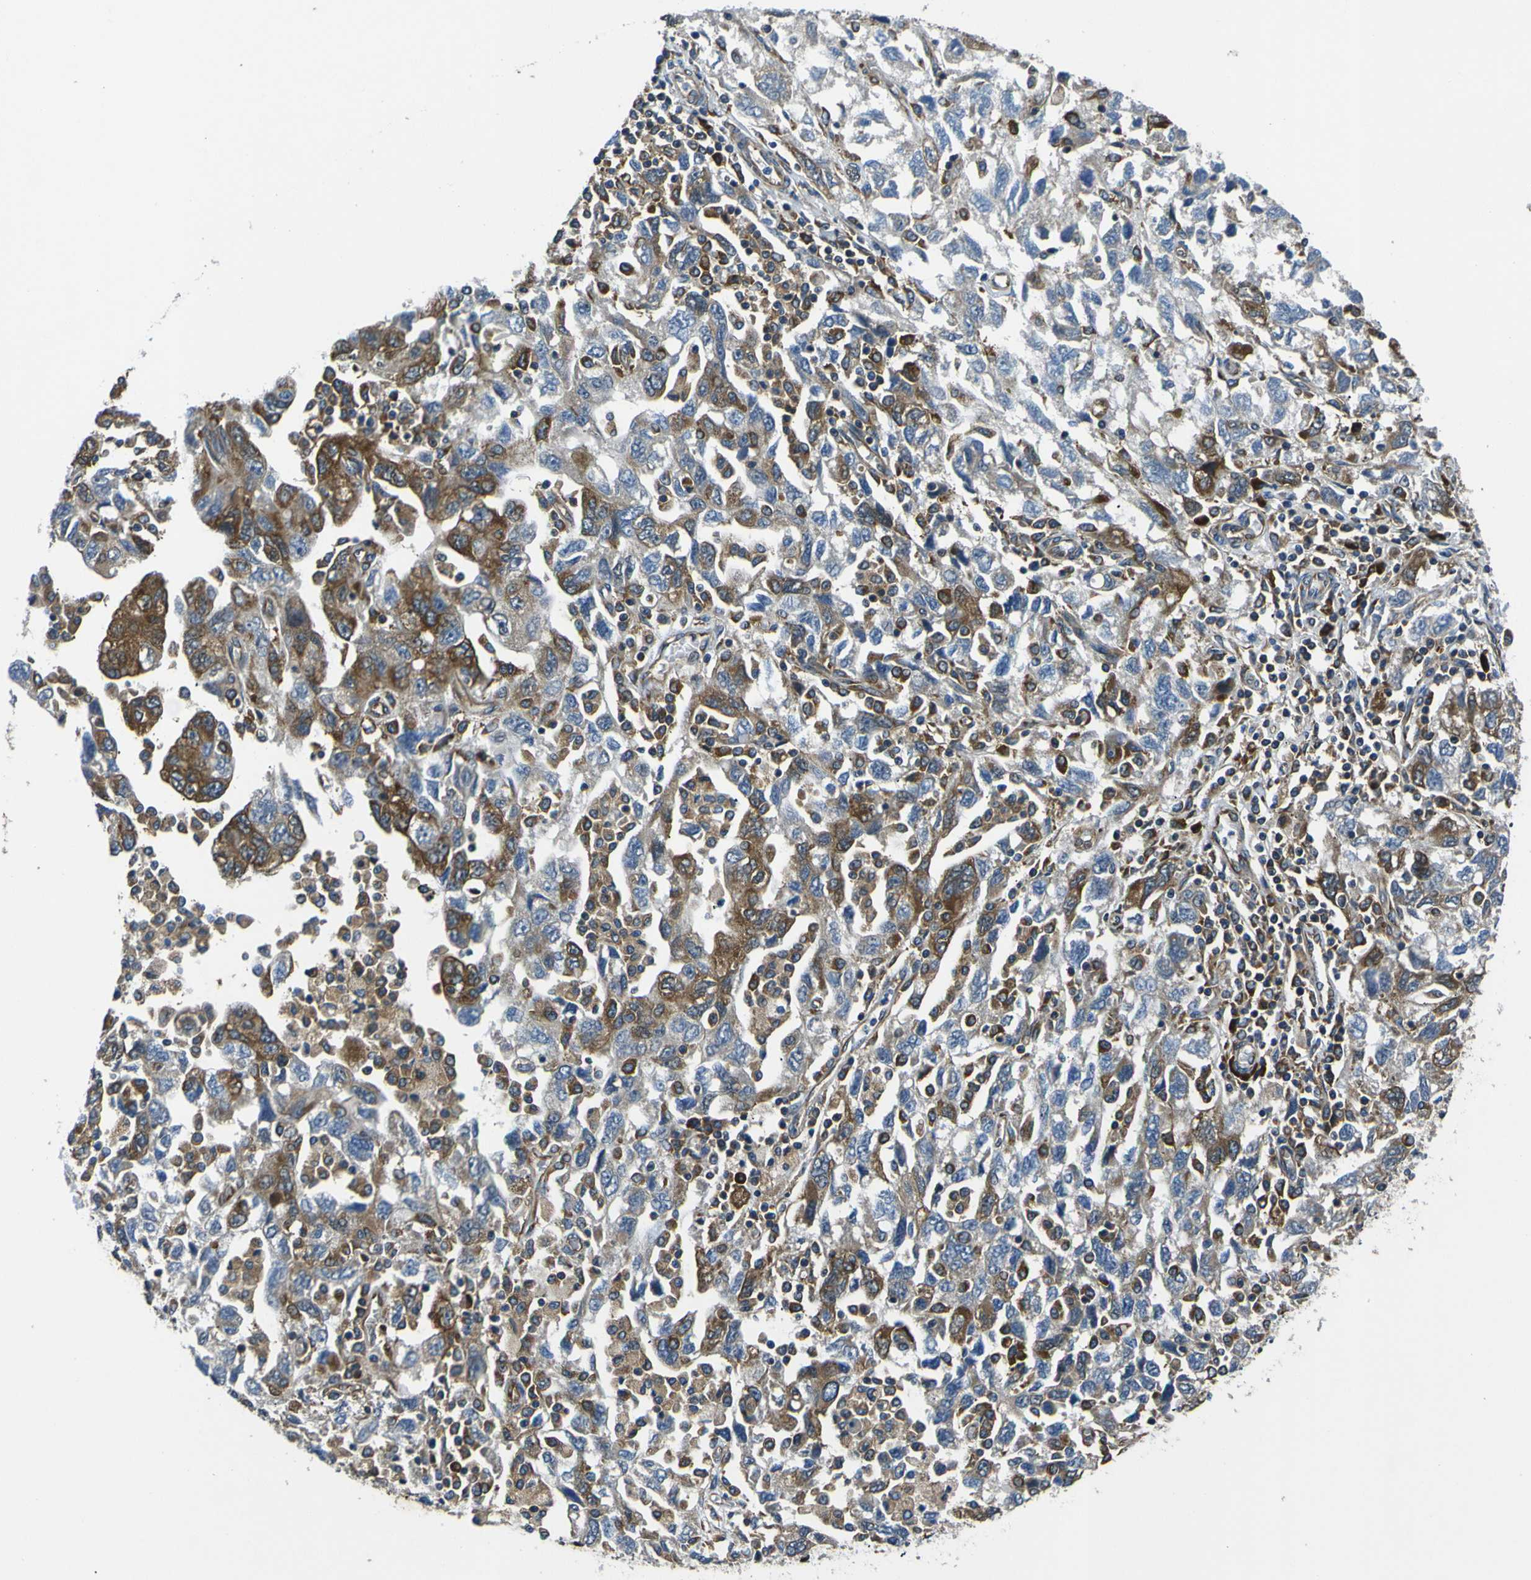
{"staining": {"intensity": "moderate", "quantity": "25%-75%", "location": "cytoplasmic/membranous"}, "tissue": "ovarian cancer", "cell_type": "Tumor cells", "image_type": "cancer", "snomed": [{"axis": "morphology", "description": "Carcinoma, NOS"}, {"axis": "morphology", "description": "Cystadenocarcinoma, serous, NOS"}, {"axis": "topography", "description": "Ovary"}], "caption": "Immunohistochemistry (IHC) histopathology image of neoplastic tissue: human ovarian cancer (serous cystadenocarcinoma) stained using immunohistochemistry reveals medium levels of moderate protein expression localized specifically in the cytoplasmic/membranous of tumor cells, appearing as a cytoplasmic/membranous brown color.", "gene": "RPSA", "patient": {"sex": "female", "age": 69}}